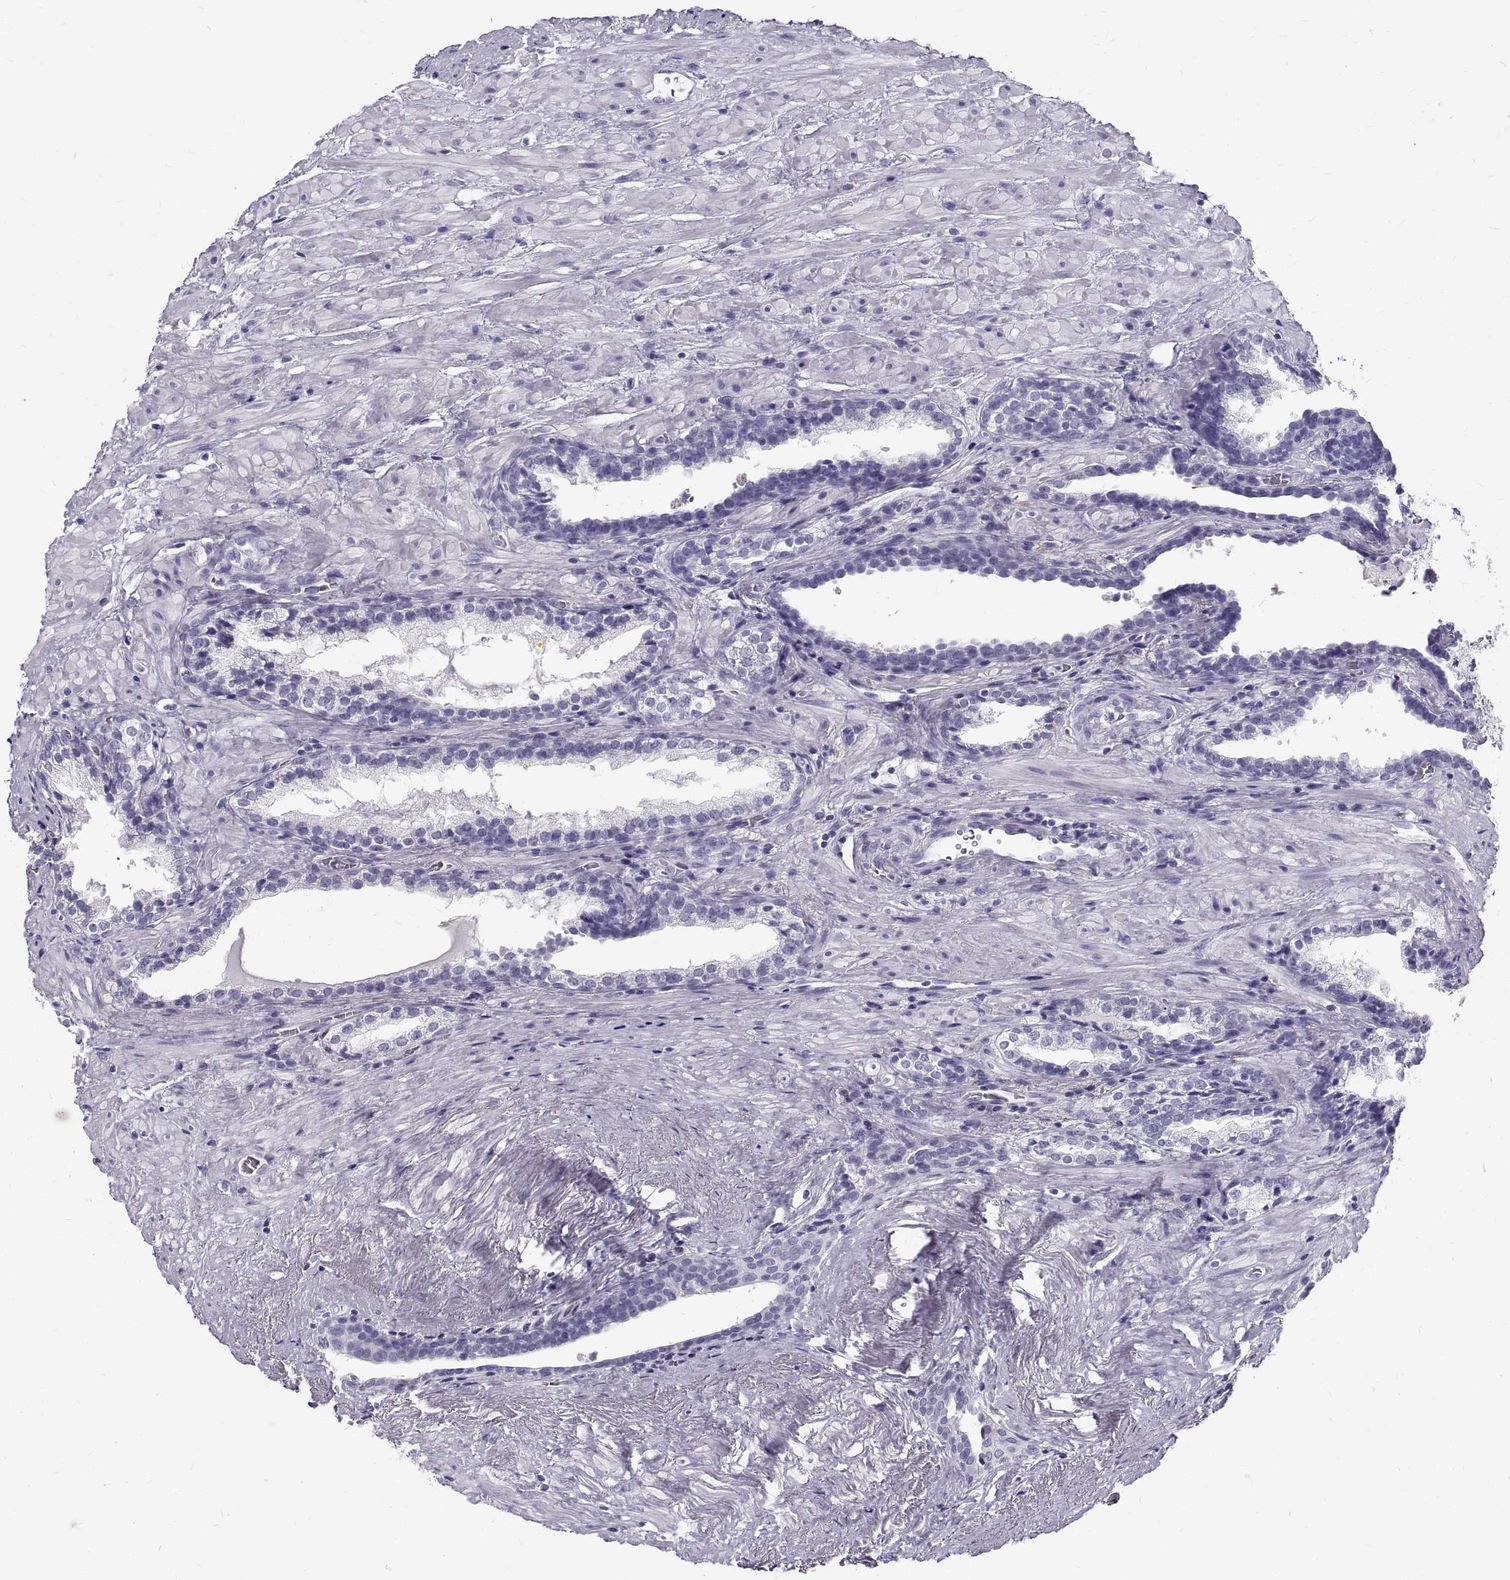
{"staining": {"intensity": "negative", "quantity": "none", "location": "none"}, "tissue": "prostate cancer", "cell_type": "Tumor cells", "image_type": "cancer", "snomed": [{"axis": "morphology", "description": "Adenocarcinoma, NOS"}, {"axis": "topography", "description": "Prostate and seminal vesicle, NOS"}], "caption": "Immunohistochemistry (IHC) image of adenocarcinoma (prostate) stained for a protein (brown), which reveals no positivity in tumor cells.", "gene": "GNG12", "patient": {"sex": "male", "age": 63}}